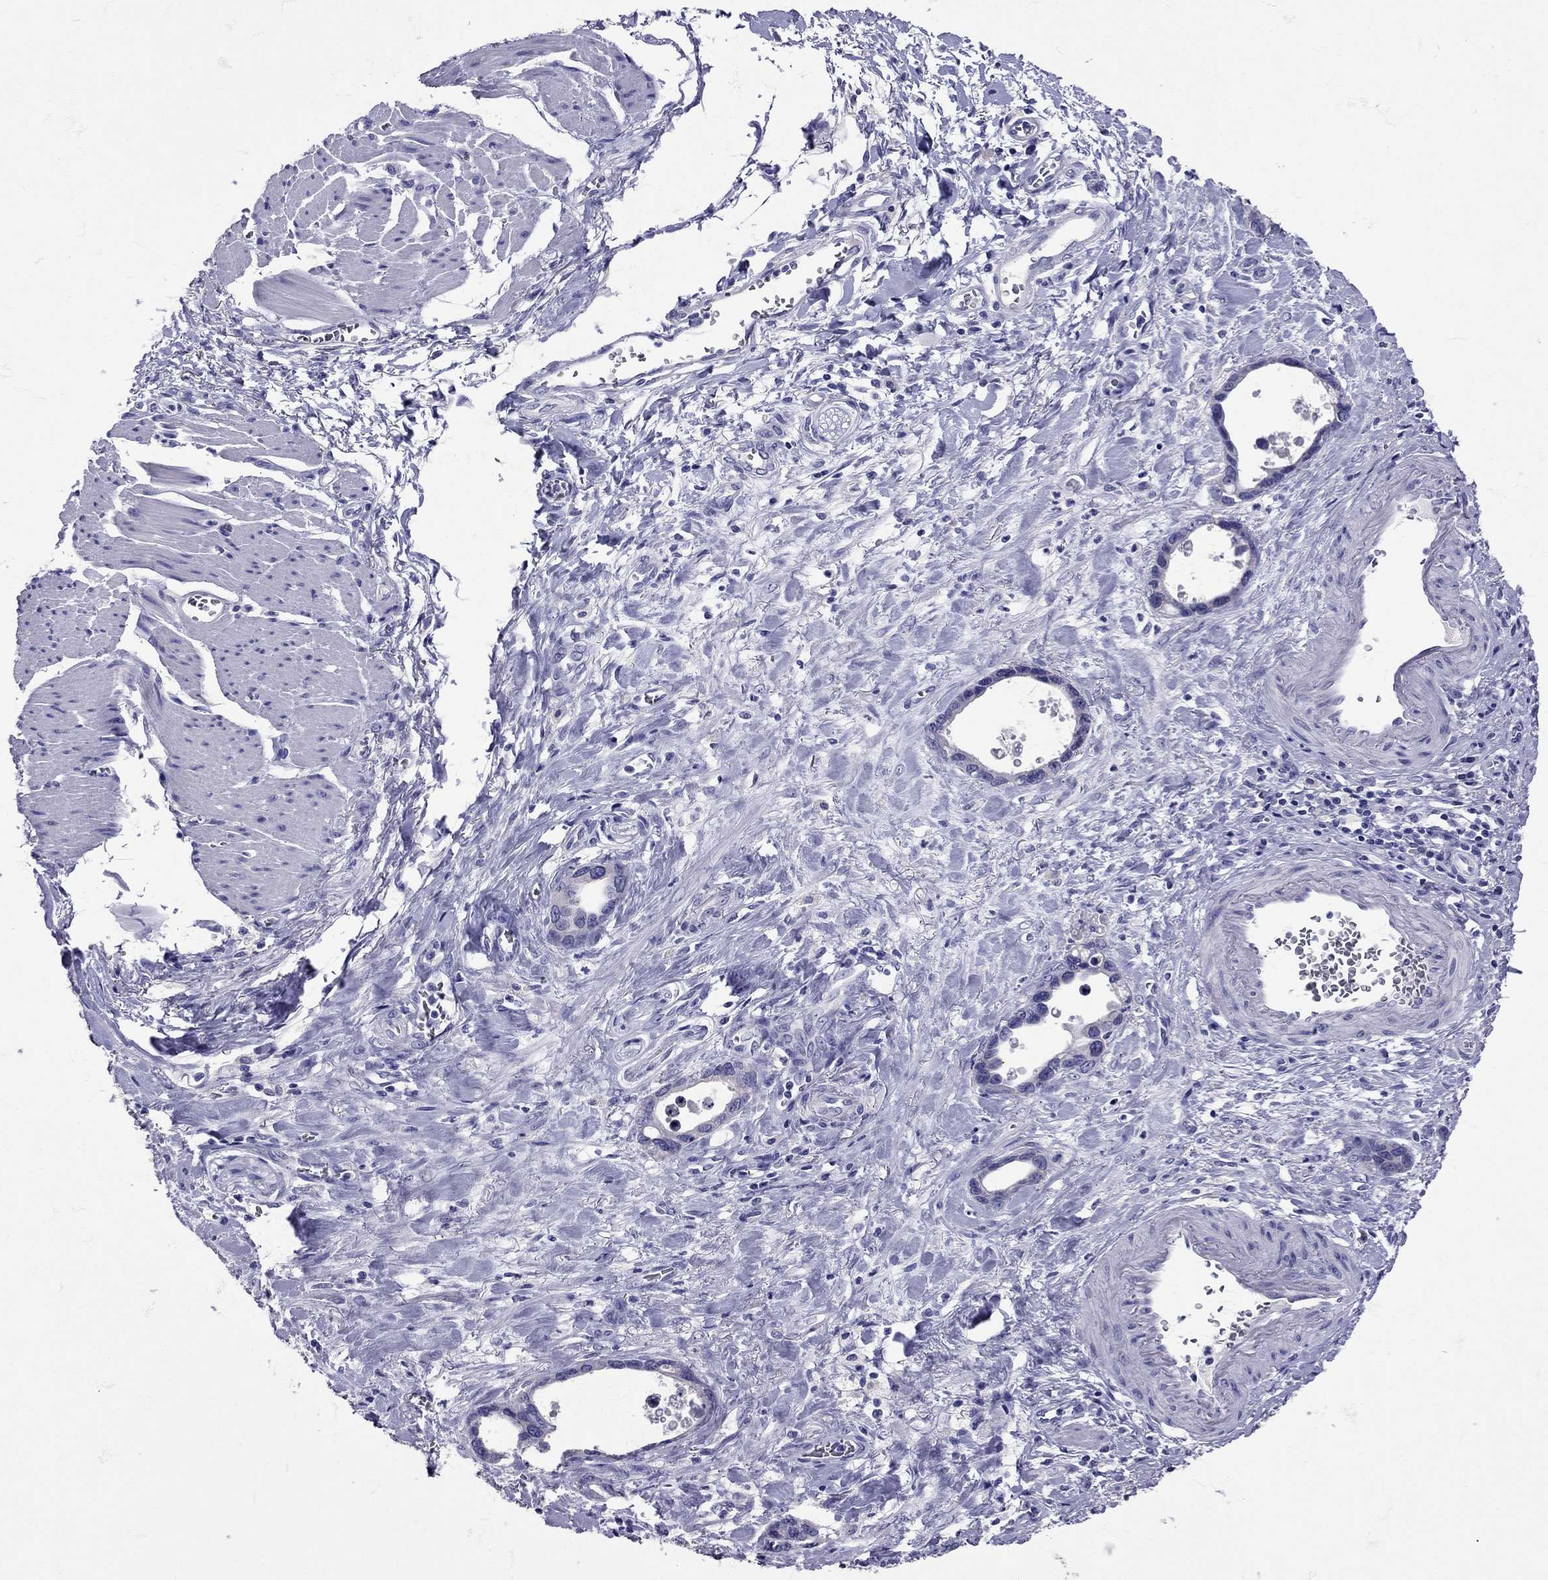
{"staining": {"intensity": "negative", "quantity": "none", "location": "none"}, "tissue": "stomach cancer", "cell_type": "Tumor cells", "image_type": "cancer", "snomed": [{"axis": "morphology", "description": "Normal tissue, NOS"}, {"axis": "morphology", "description": "Adenocarcinoma, NOS"}, {"axis": "topography", "description": "Esophagus"}, {"axis": "topography", "description": "Stomach, upper"}], "caption": "IHC of stomach cancer displays no staining in tumor cells.", "gene": "TBR1", "patient": {"sex": "male", "age": 74}}